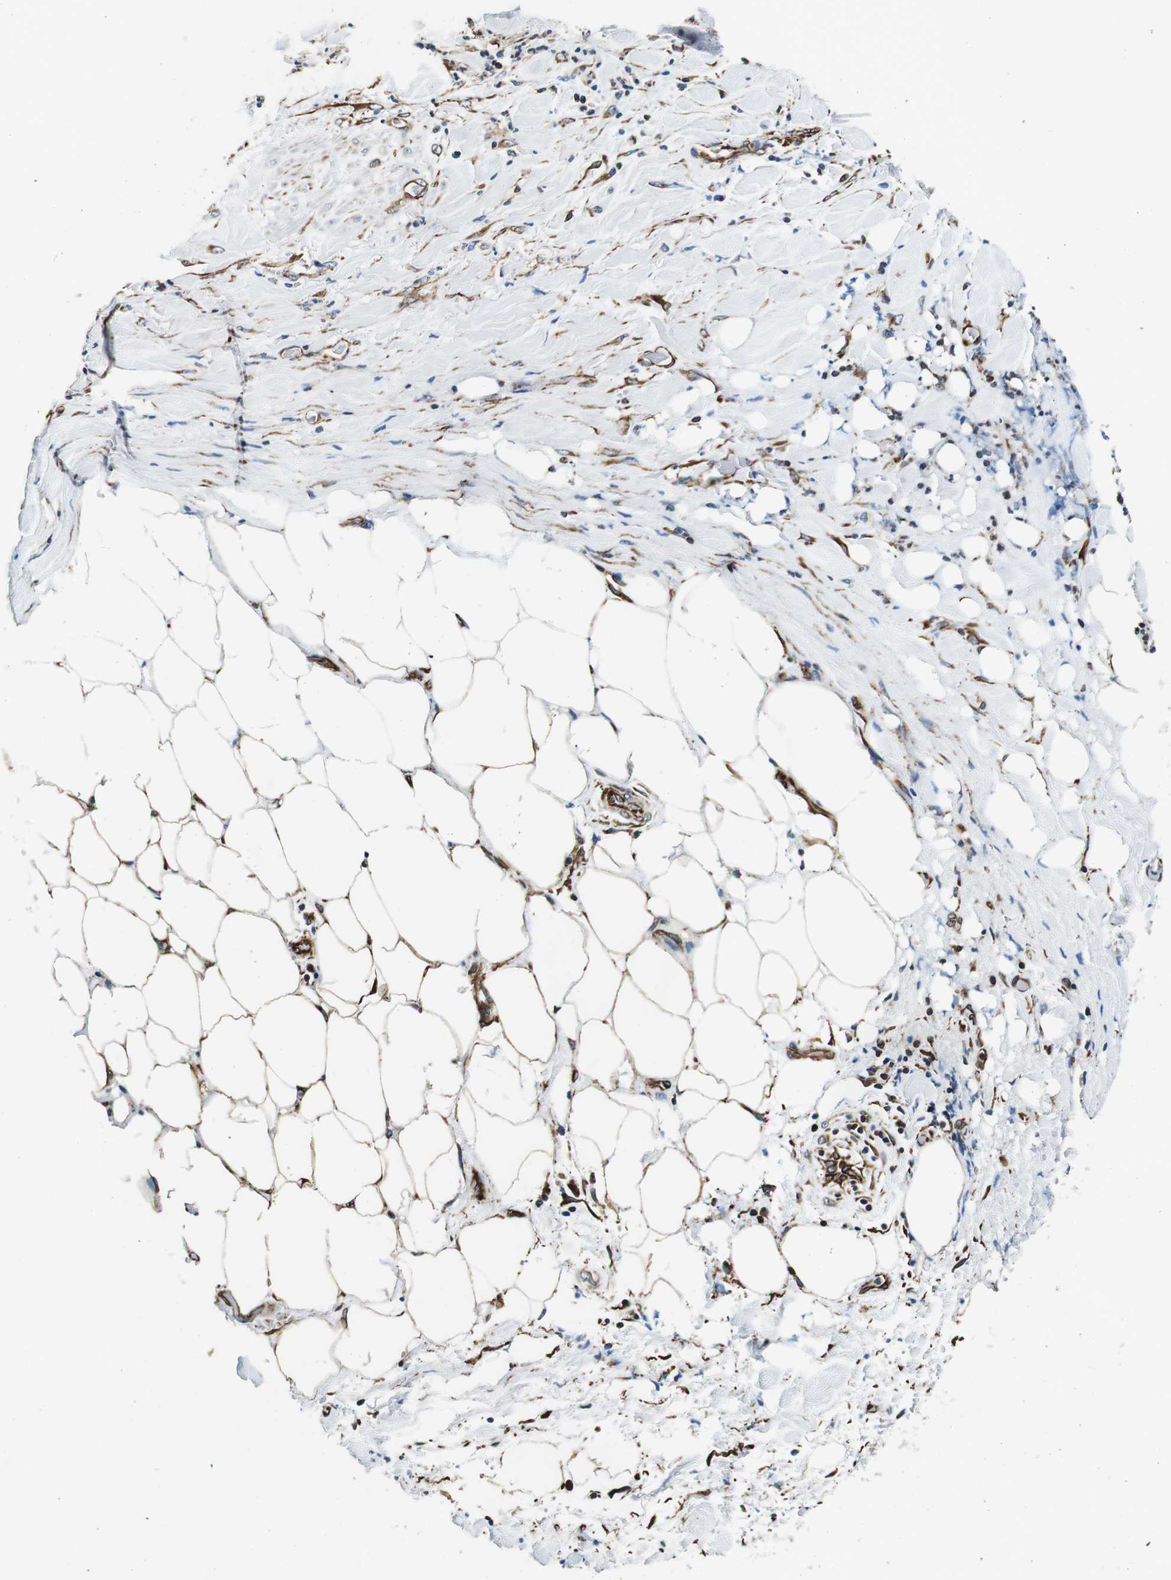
{"staining": {"intensity": "negative", "quantity": "none", "location": "none"}, "tissue": "pancreatic cancer", "cell_type": "Tumor cells", "image_type": "cancer", "snomed": [{"axis": "morphology", "description": "Adenocarcinoma, NOS"}, {"axis": "topography", "description": "Pancreas"}], "caption": "Adenocarcinoma (pancreatic) stained for a protein using immunohistochemistry demonstrates no positivity tumor cells.", "gene": "GJE1", "patient": {"sex": "male", "age": 70}}